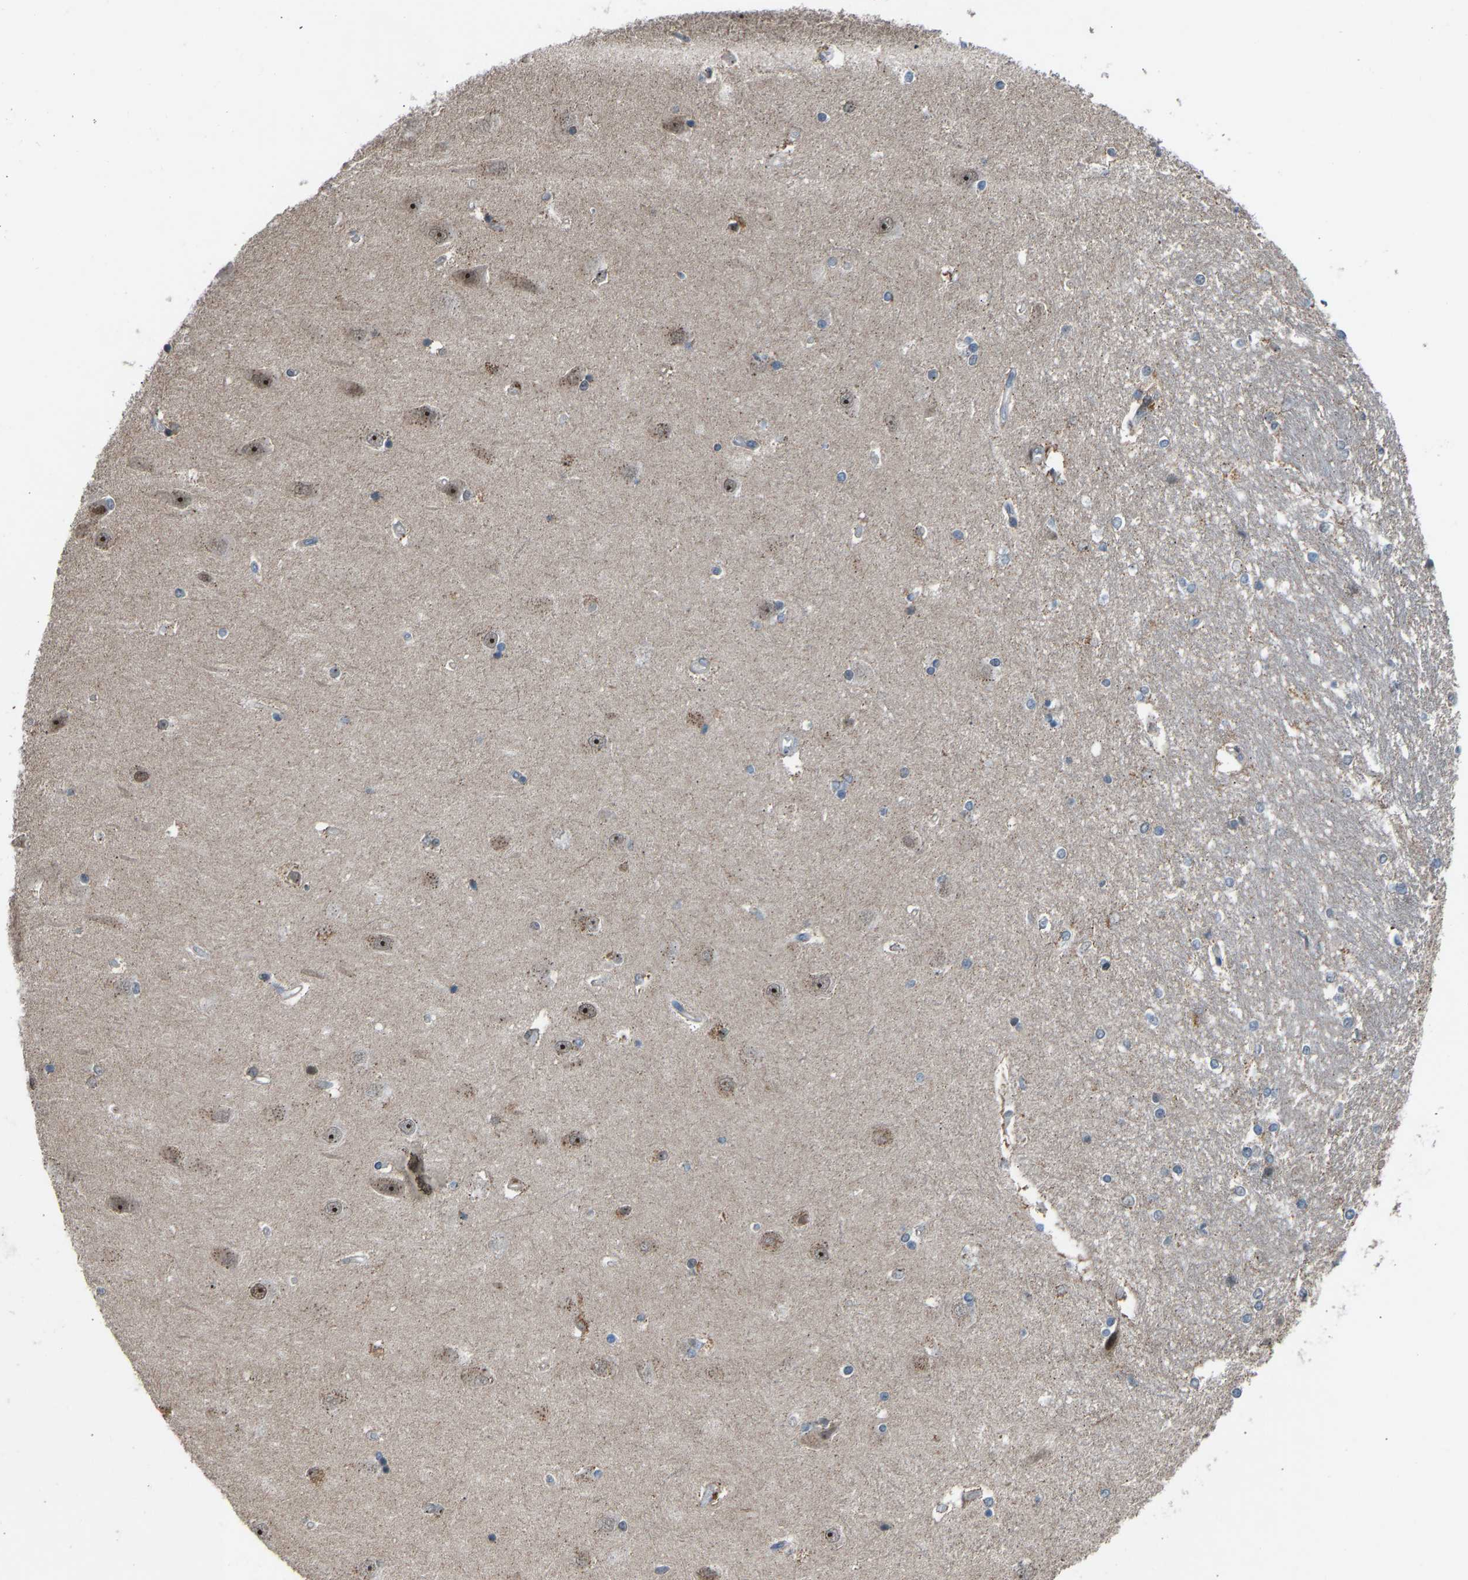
{"staining": {"intensity": "strong", "quantity": "<25%", "location": "nuclear"}, "tissue": "hippocampus", "cell_type": "Glial cells", "image_type": "normal", "snomed": [{"axis": "morphology", "description": "Normal tissue, NOS"}, {"axis": "topography", "description": "Hippocampus"}], "caption": "This photomicrograph reveals unremarkable hippocampus stained with immunohistochemistry (IHC) to label a protein in brown. The nuclear of glial cells show strong positivity for the protein. Nuclei are counter-stained blue.", "gene": "SLC43A1", "patient": {"sex": "male", "age": 45}}